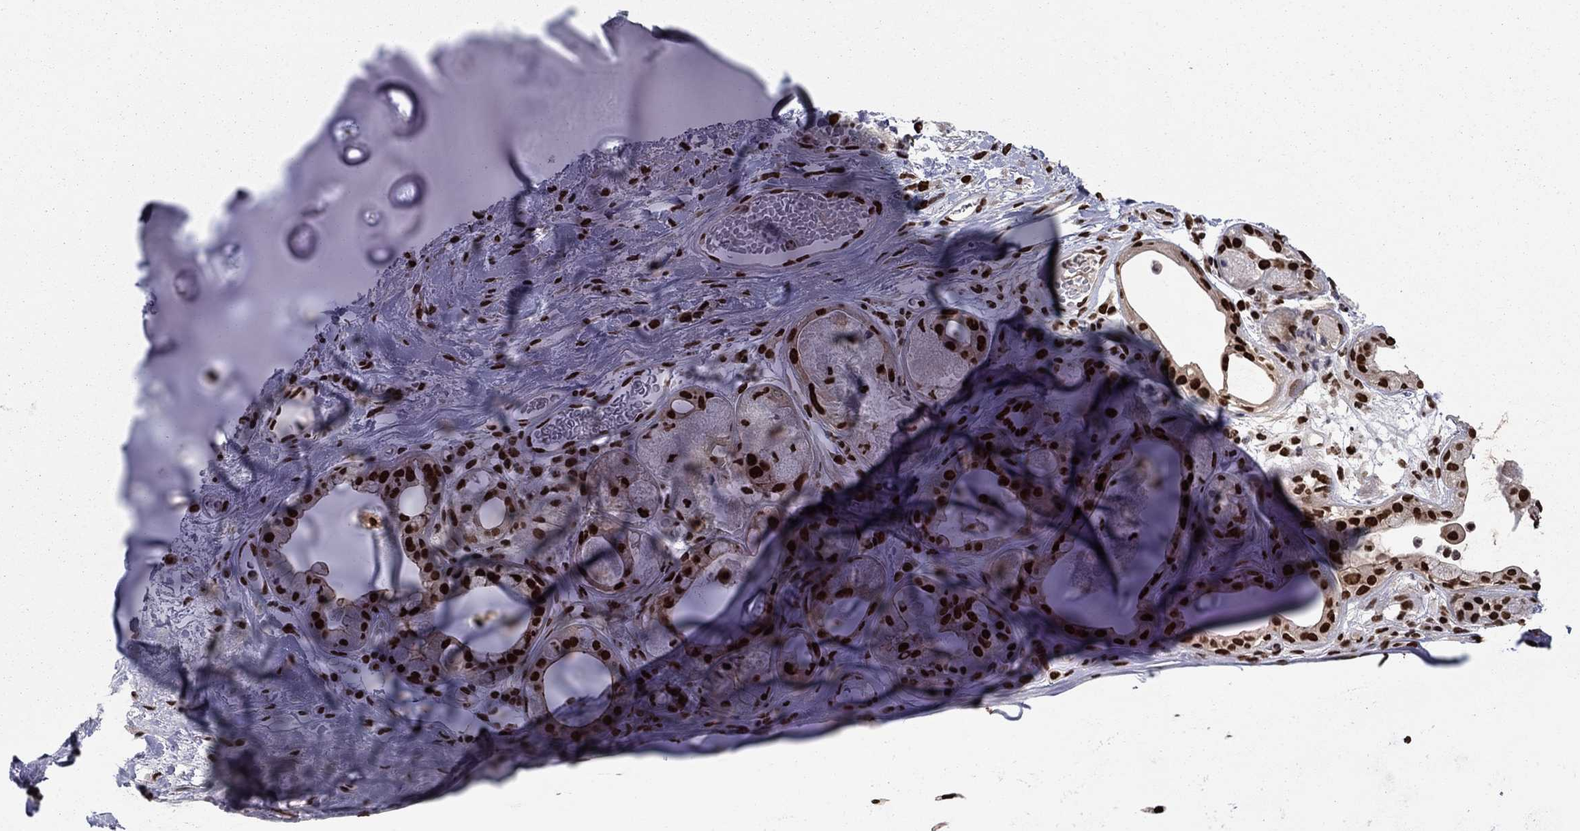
{"staining": {"intensity": "negative", "quantity": "none", "location": "none"}, "tissue": "soft tissue", "cell_type": "Chondrocytes", "image_type": "normal", "snomed": [{"axis": "morphology", "description": "Normal tissue, NOS"}, {"axis": "topography", "description": "Cartilage tissue"}], "caption": "The image exhibits no significant expression in chondrocytes of soft tissue. (DAB immunohistochemistry (IHC) with hematoxylin counter stain).", "gene": "USP54", "patient": {"sex": "male", "age": 81}}